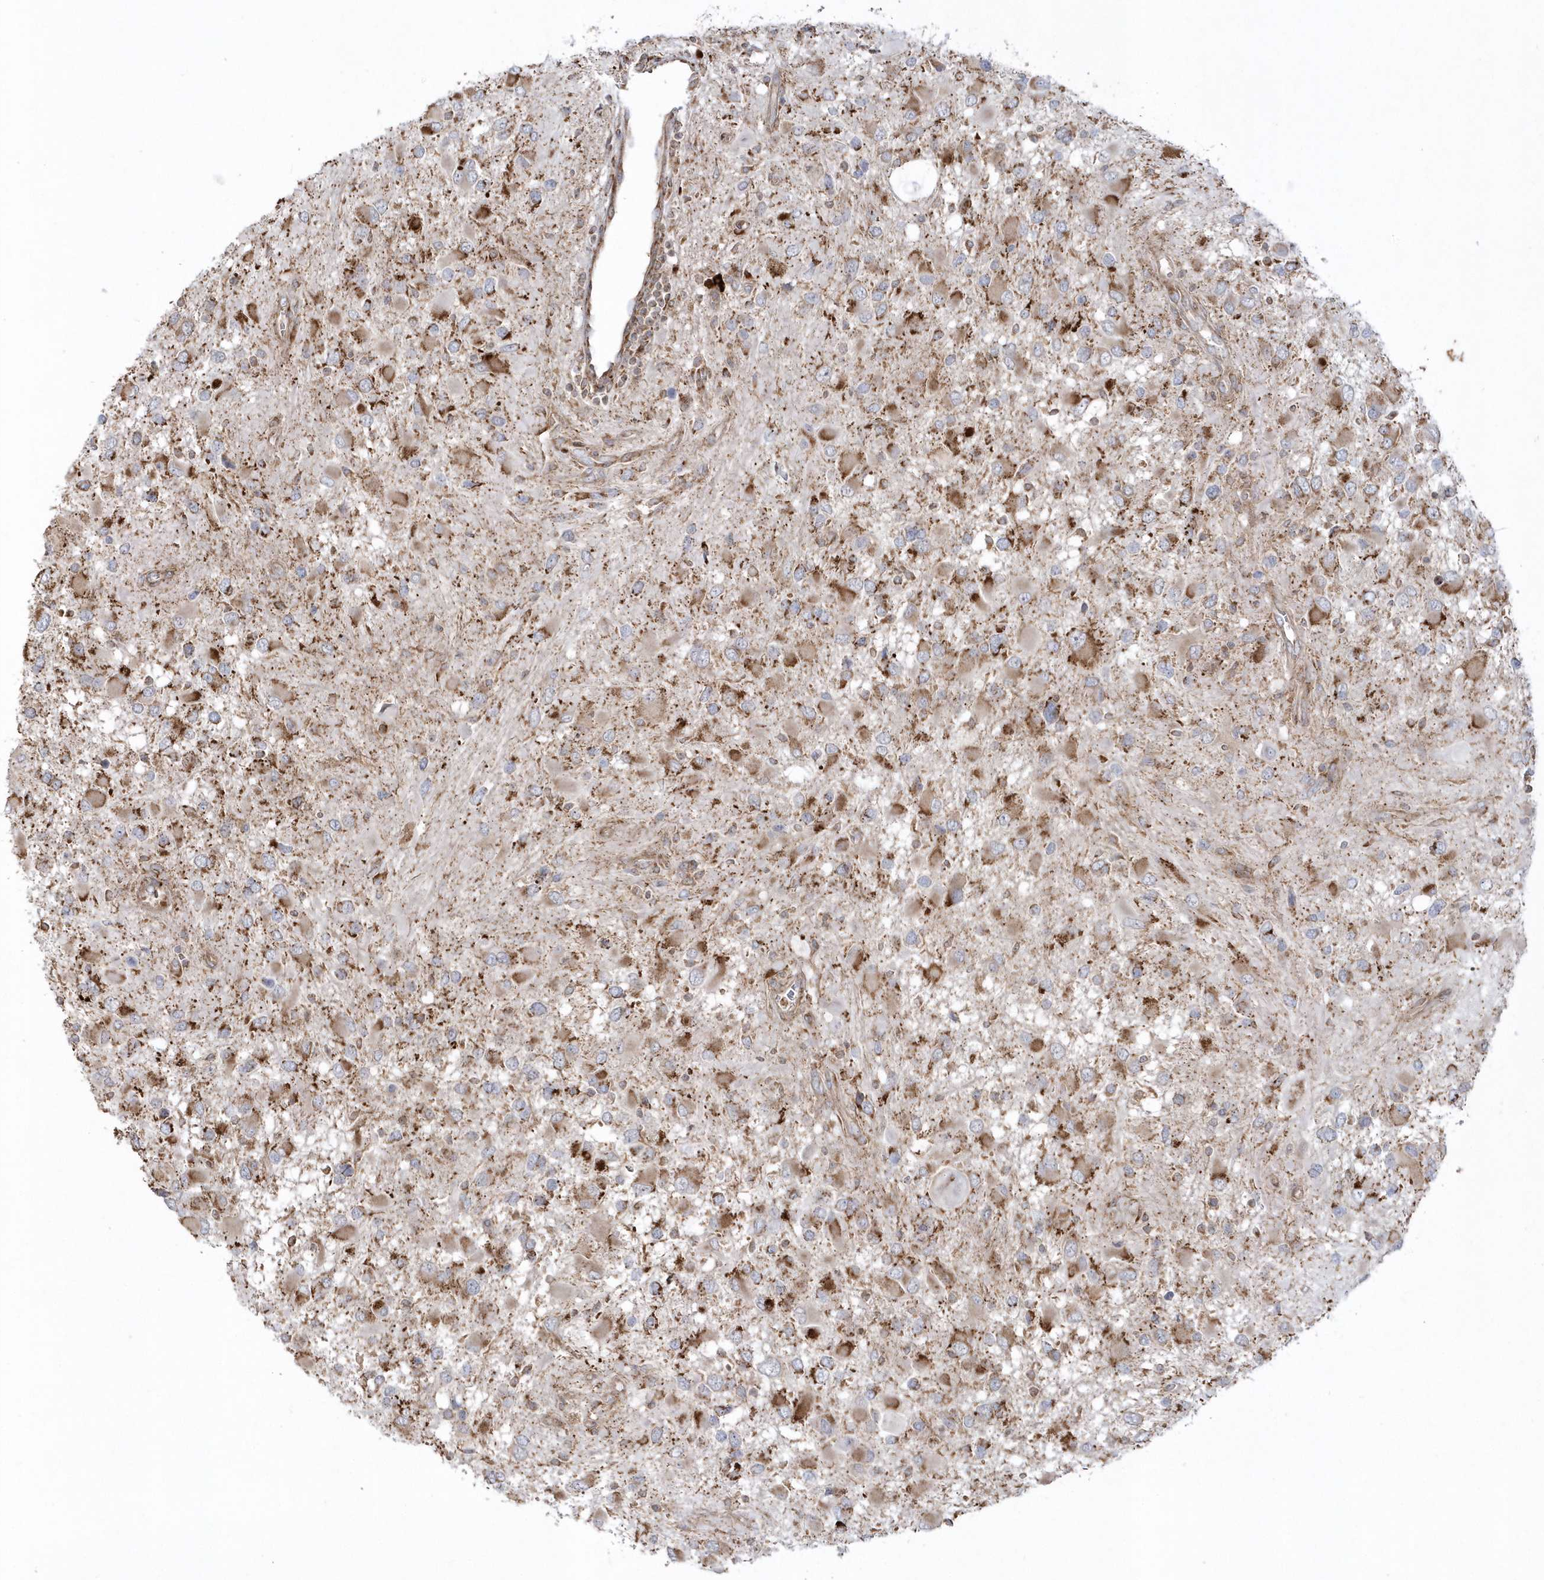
{"staining": {"intensity": "moderate", "quantity": ">75%", "location": "cytoplasmic/membranous"}, "tissue": "glioma", "cell_type": "Tumor cells", "image_type": "cancer", "snomed": [{"axis": "morphology", "description": "Glioma, malignant, High grade"}, {"axis": "topography", "description": "Brain"}], "caption": "IHC (DAB) staining of human malignant glioma (high-grade) demonstrates moderate cytoplasmic/membranous protein expression in approximately >75% of tumor cells.", "gene": "SH3BP2", "patient": {"sex": "male", "age": 53}}